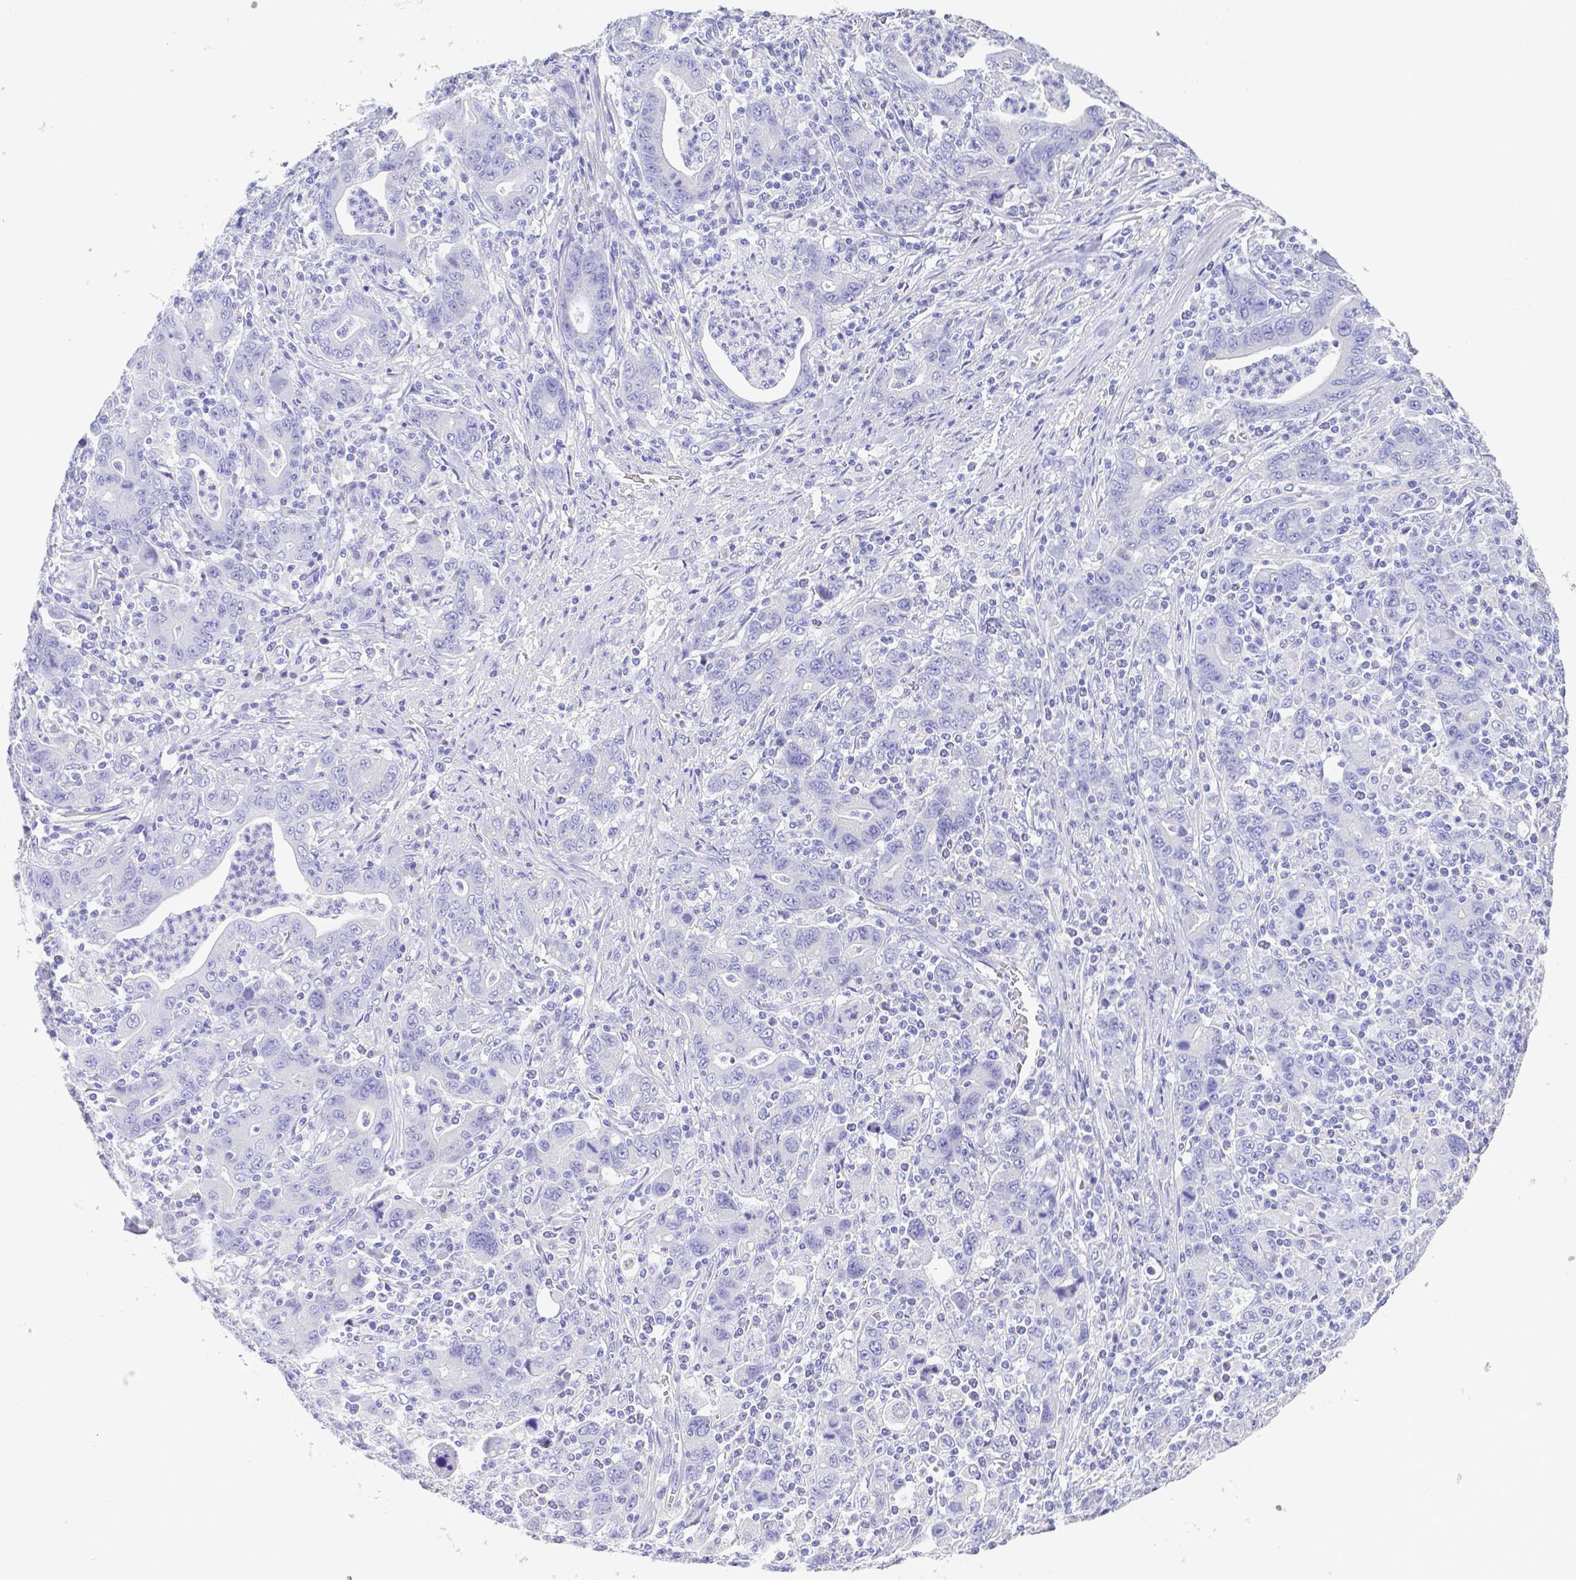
{"staining": {"intensity": "negative", "quantity": "none", "location": "none"}, "tissue": "stomach cancer", "cell_type": "Tumor cells", "image_type": "cancer", "snomed": [{"axis": "morphology", "description": "Adenocarcinoma, NOS"}, {"axis": "topography", "description": "Stomach, upper"}], "caption": "Image shows no significant protein positivity in tumor cells of stomach cancer. (DAB (3,3'-diaminobenzidine) IHC visualized using brightfield microscopy, high magnification).", "gene": "ZG16B", "patient": {"sex": "male", "age": 69}}